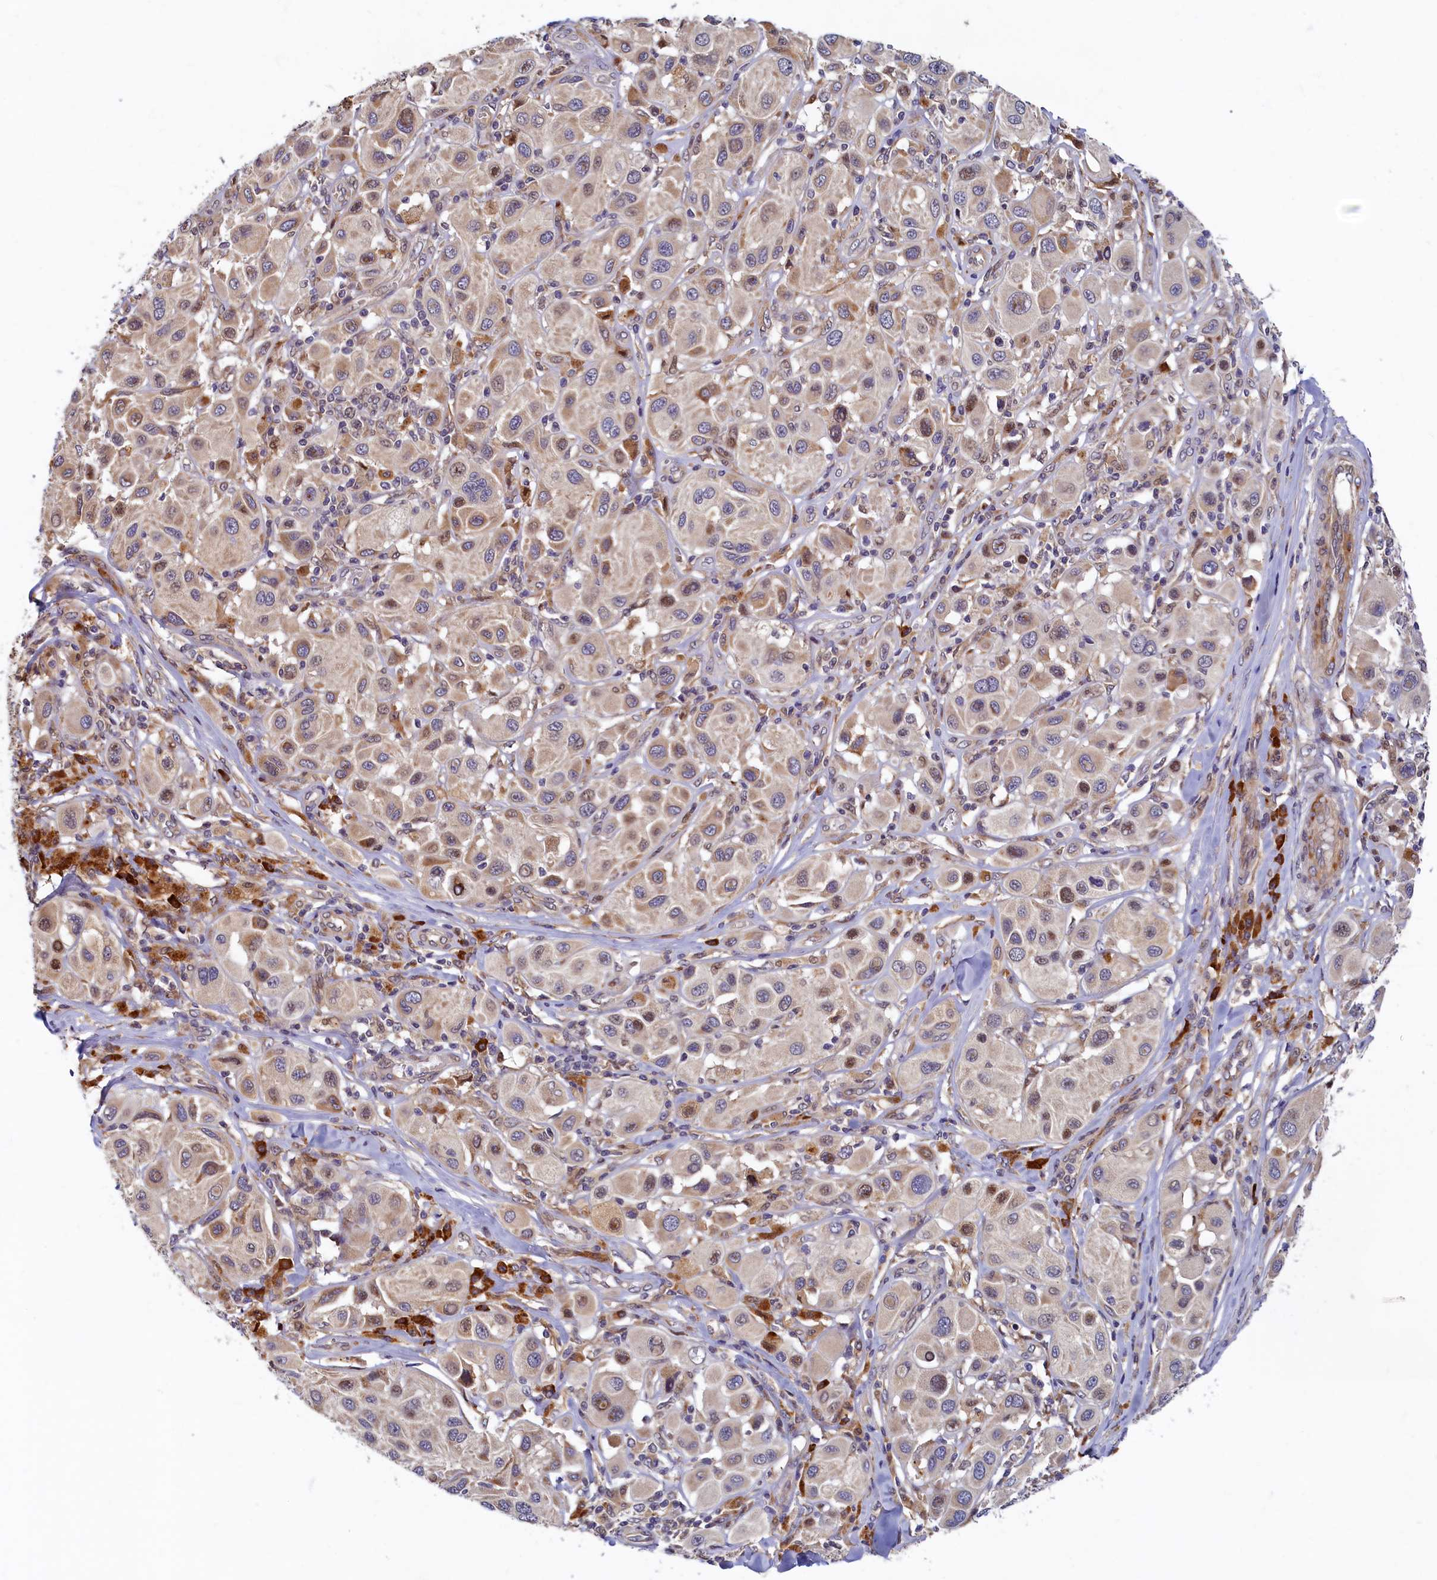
{"staining": {"intensity": "moderate", "quantity": "<25%", "location": "cytoplasmic/membranous"}, "tissue": "melanoma", "cell_type": "Tumor cells", "image_type": "cancer", "snomed": [{"axis": "morphology", "description": "Malignant melanoma, Metastatic site"}, {"axis": "topography", "description": "Skin"}], "caption": "The image exhibits a brown stain indicating the presence of a protein in the cytoplasmic/membranous of tumor cells in melanoma.", "gene": "SLC16A14", "patient": {"sex": "male", "age": 41}}